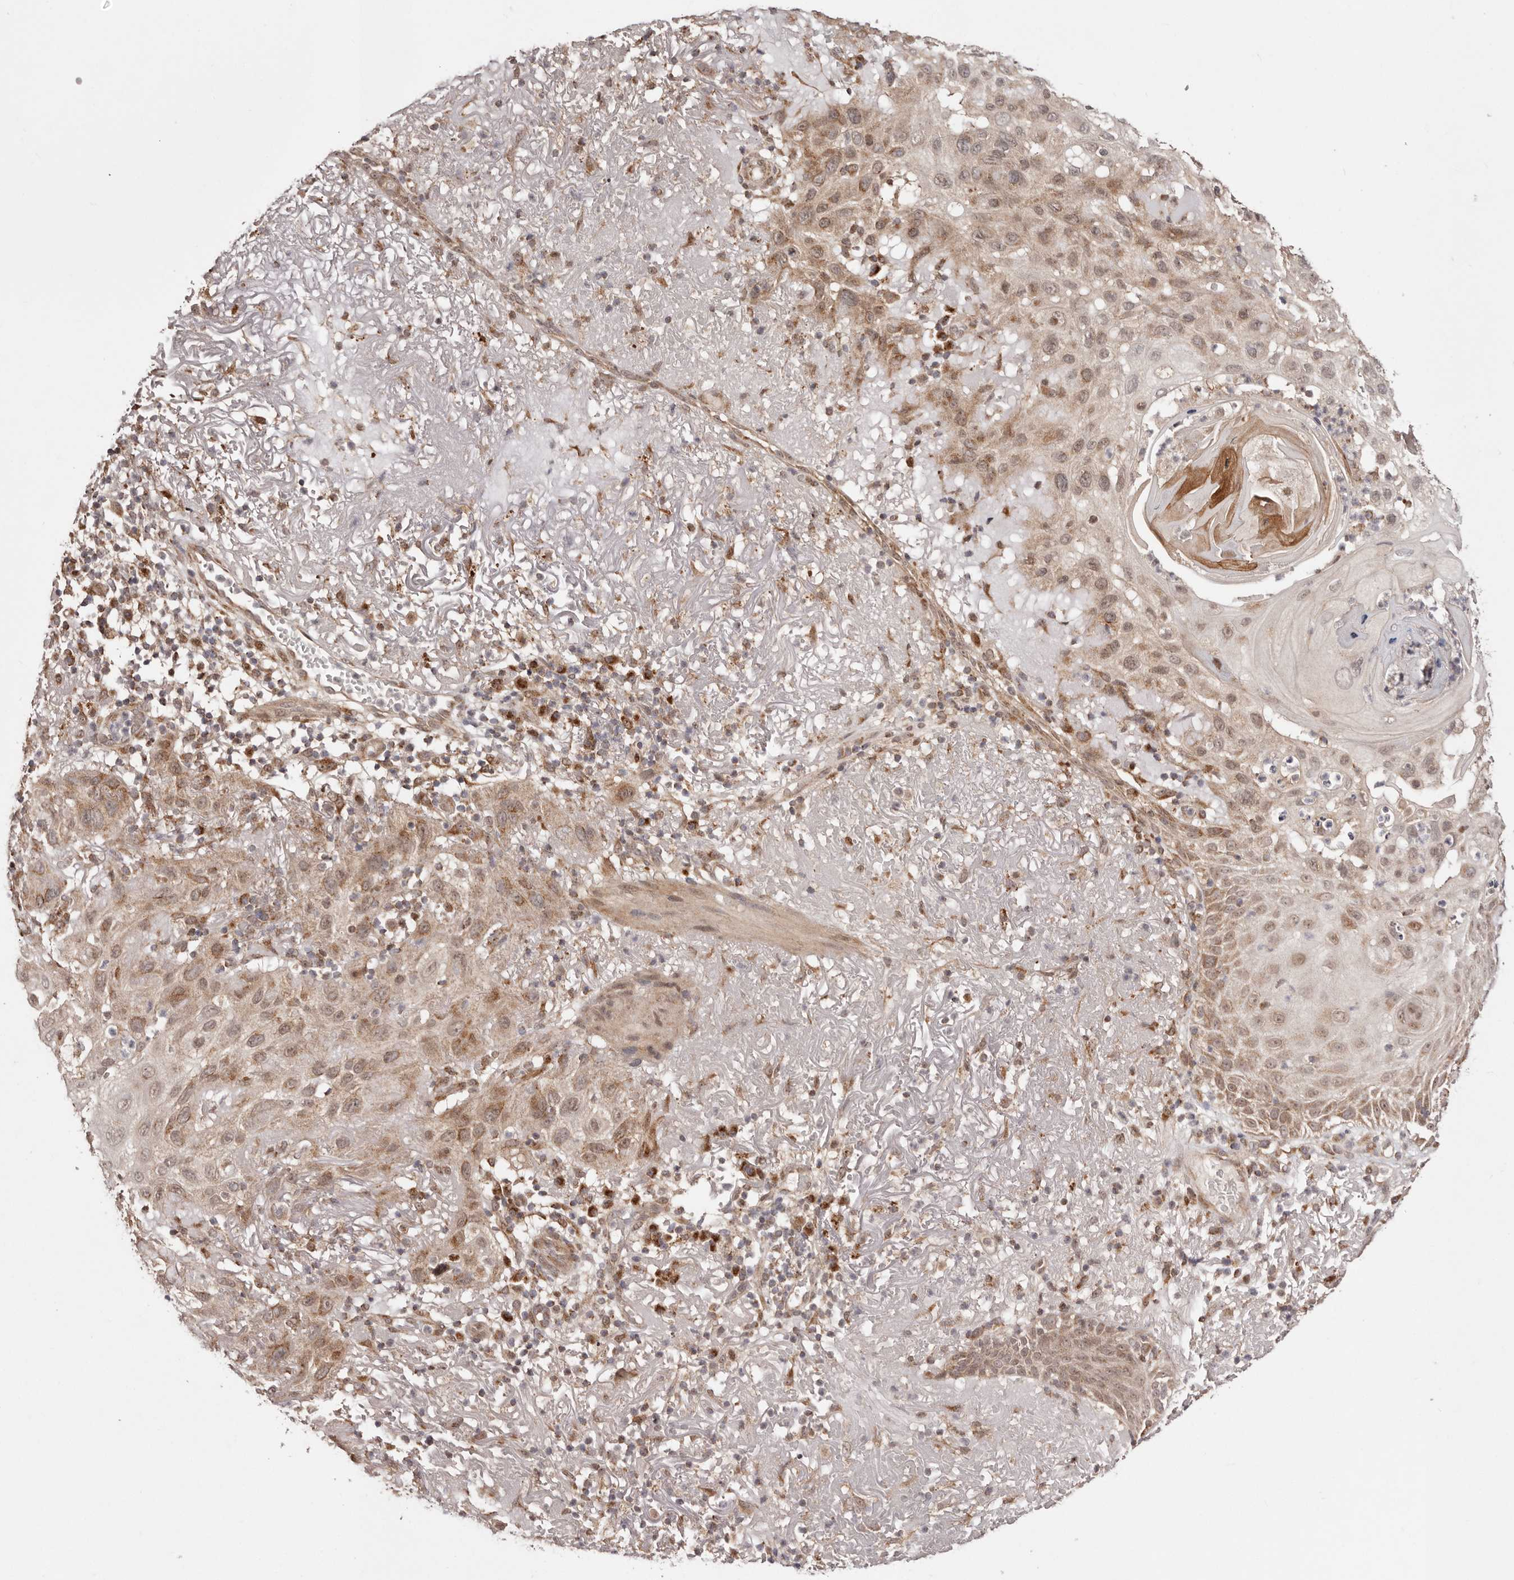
{"staining": {"intensity": "moderate", "quantity": ">75%", "location": "cytoplasmic/membranous"}, "tissue": "skin cancer", "cell_type": "Tumor cells", "image_type": "cancer", "snomed": [{"axis": "morphology", "description": "Normal tissue, NOS"}, {"axis": "morphology", "description": "Squamous cell carcinoma, NOS"}, {"axis": "topography", "description": "Skin"}], "caption": "A high-resolution micrograph shows IHC staining of skin squamous cell carcinoma, which demonstrates moderate cytoplasmic/membranous expression in approximately >75% of tumor cells.", "gene": "EGR3", "patient": {"sex": "female", "age": 96}}